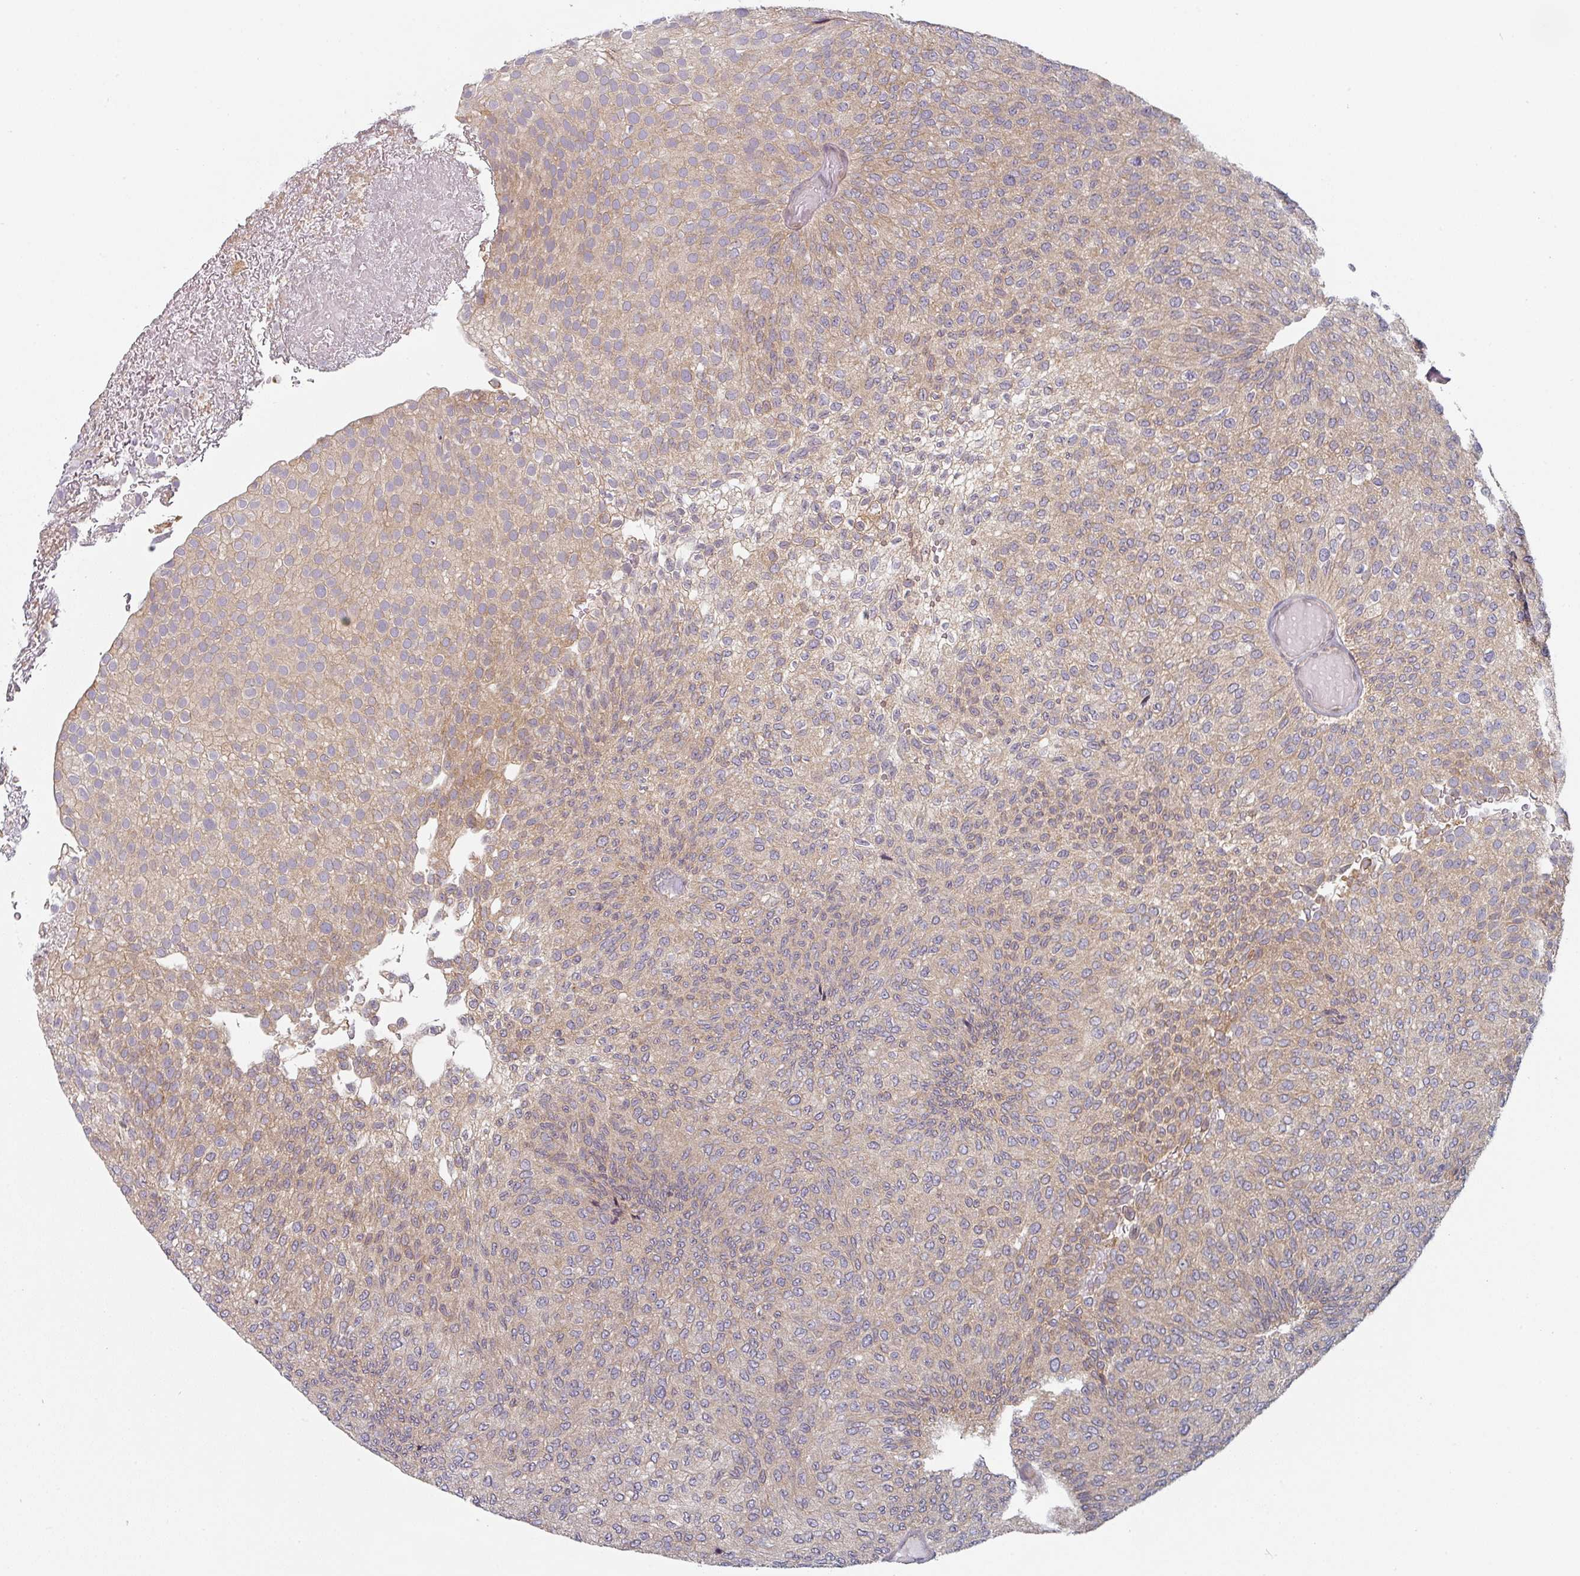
{"staining": {"intensity": "weak", "quantity": ">75%", "location": "cytoplasmic/membranous"}, "tissue": "urothelial cancer", "cell_type": "Tumor cells", "image_type": "cancer", "snomed": [{"axis": "morphology", "description": "Urothelial carcinoma, Low grade"}, {"axis": "topography", "description": "Urinary bladder"}], "caption": "High-magnification brightfield microscopy of low-grade urothelial carcinoma stained with DAB (brown) and counterstained with hematoxylin (blue). tumor cells exhibit weak cytoplasmic/membranous staining is identified in about>75% of cells. (DAB = brown stain, brightfield microscopy at high magnification).", "gene": "TAPT1", "patient": {"sex": "male", "age": 78}}